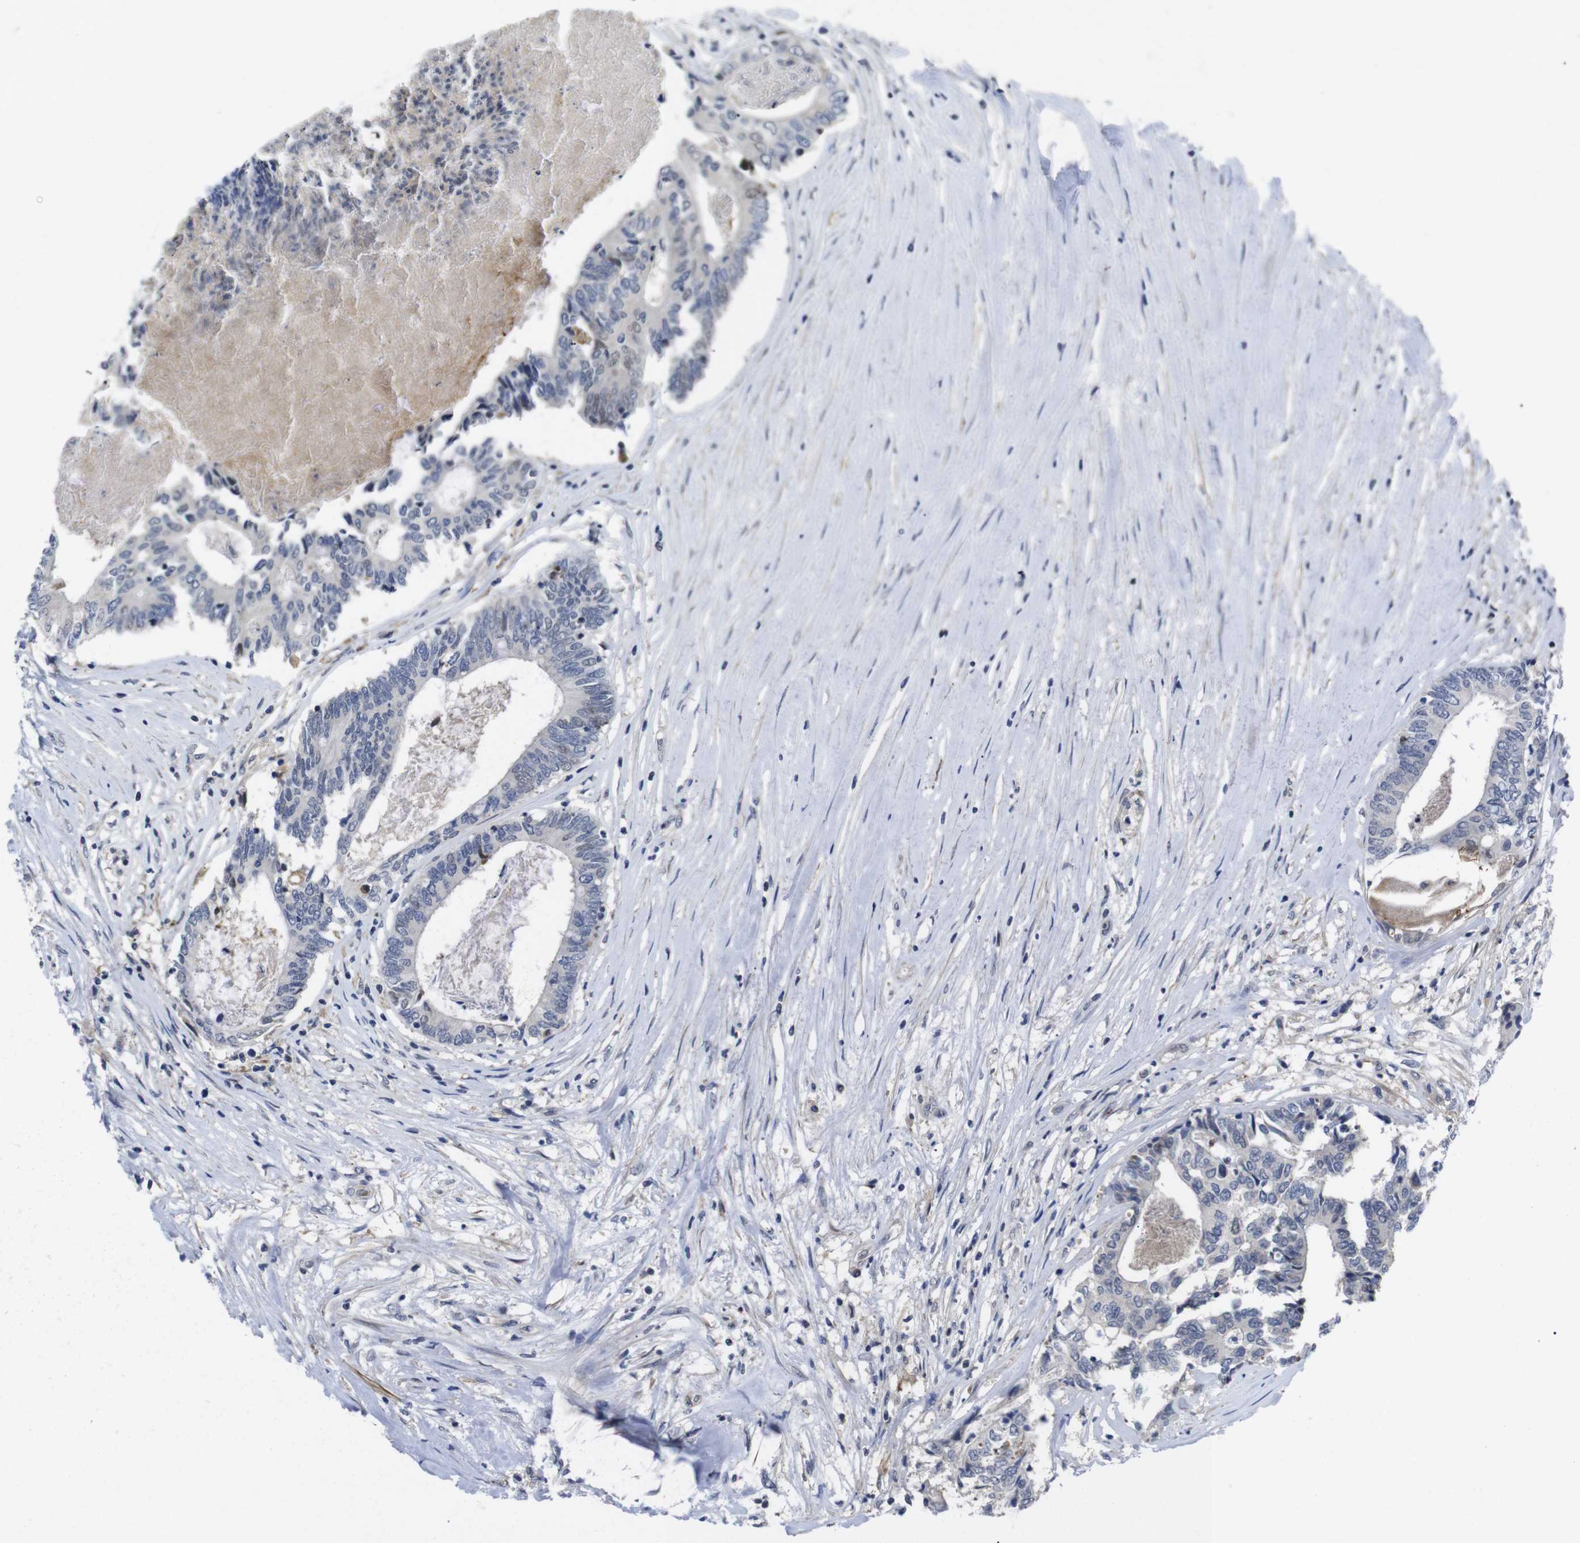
{"staining": {"intensity": "negative", "quantity": "none", "location": "none"}, "tissue": "colorectal cancer", "cell_type": "Tumor cells", "image_type": "cancer", "snomed": [{"axis": "morphology", "description": "Adenocarcinoma, NOS"}, {"axis": "topography", "description": "Rectum"}], "caption": "This is an IHC image of human colorectal cancer (adenocarcinoma). There is no positivity in tumor cells.", "gene": "FNTA", "patient": {"sex": "male", "age": 63}}